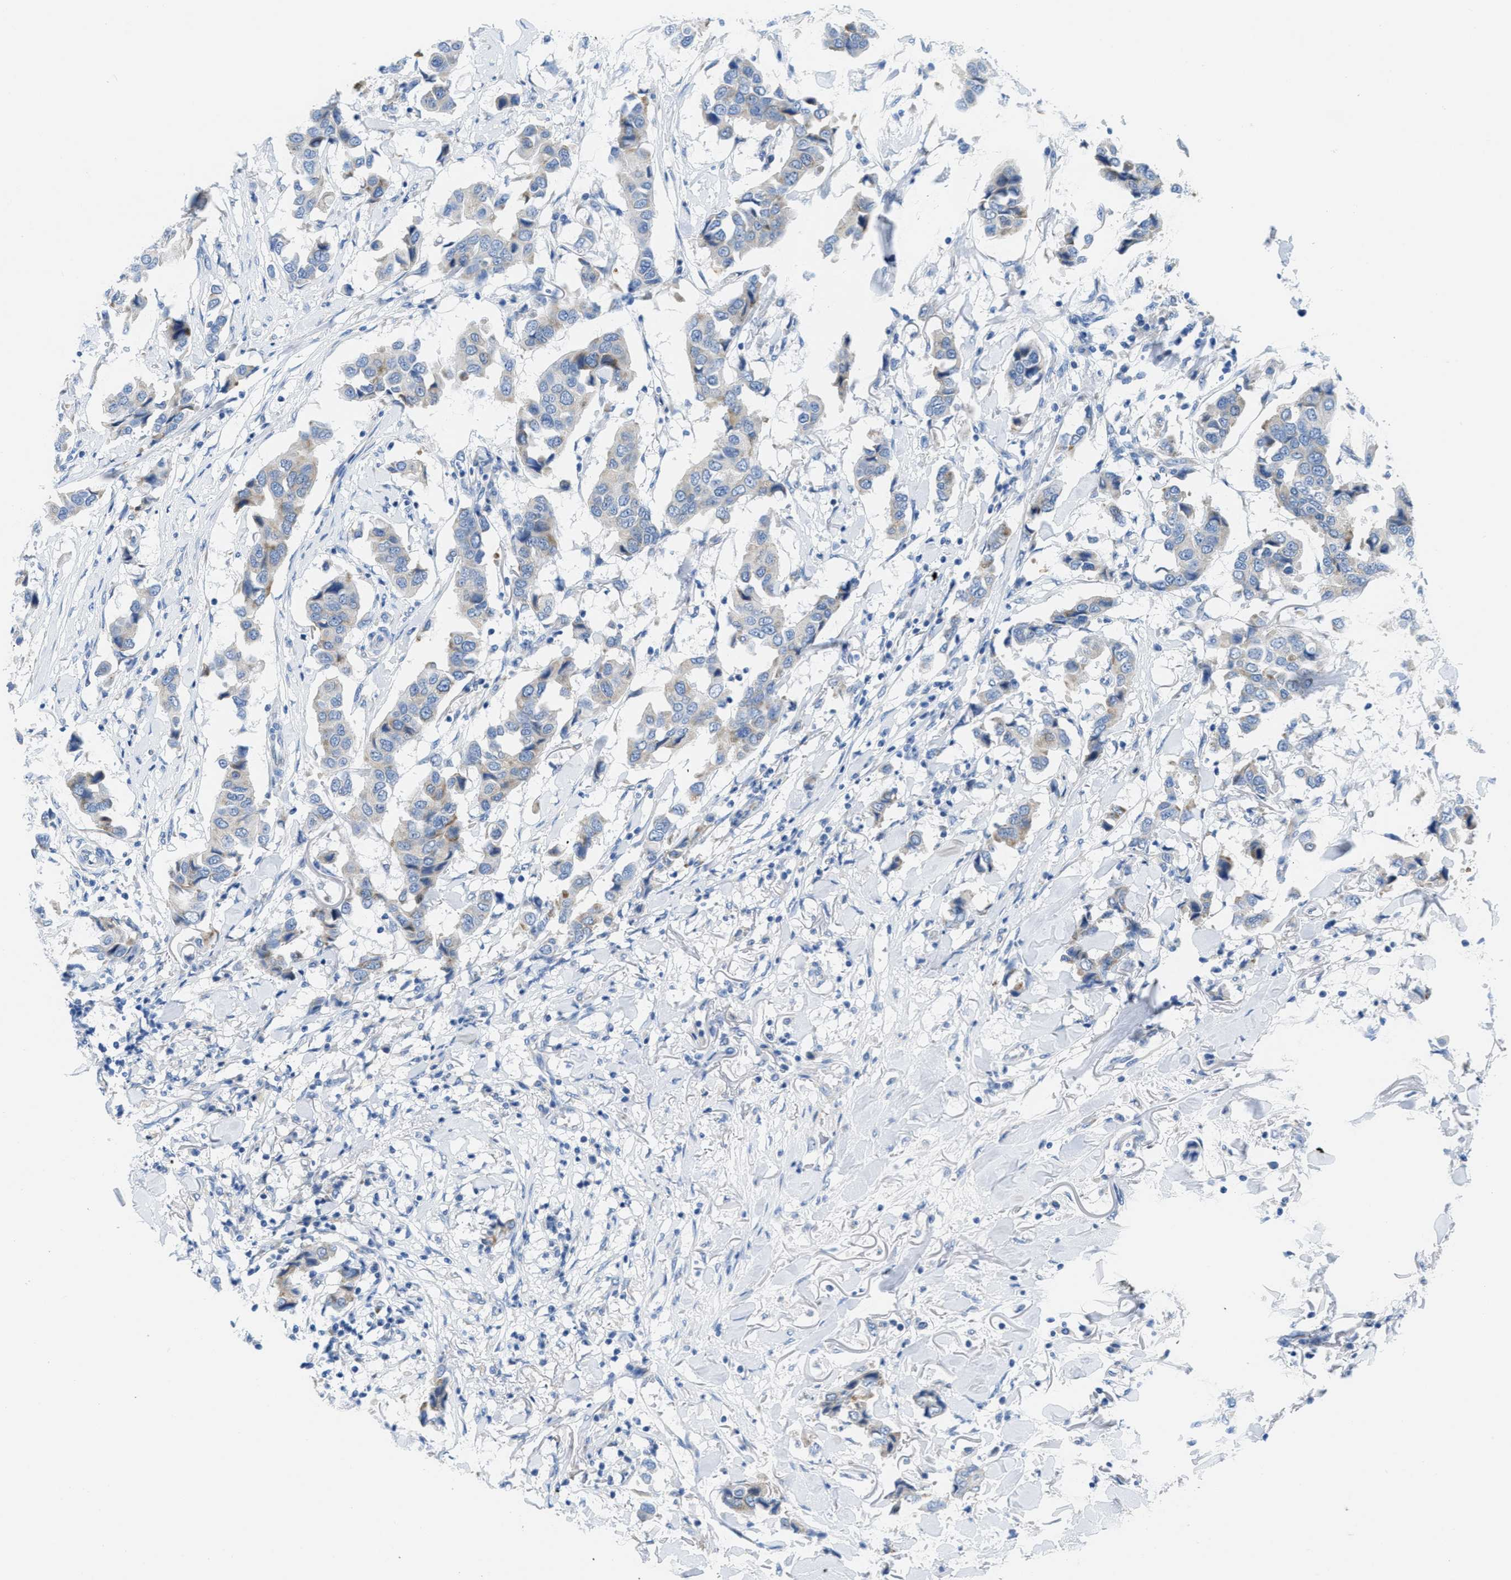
{"staining": {"intensity": "negative", "quantity": "none", "location": "none"}, "tissue": "breast cancer", "cell_type": "Tumor cells", "image_type": "cancer", "snomed": [{"axis": "morphology", "description": "Duct carcinoma"}, {"axis": "topography", "description": "Breast"}], "caption": "The IHC histopathology image has no significant staining in tumor cells of breast cancer tissue.", "gene": "PTDSS1", "patient": {"sex": "female", "age": 80}}